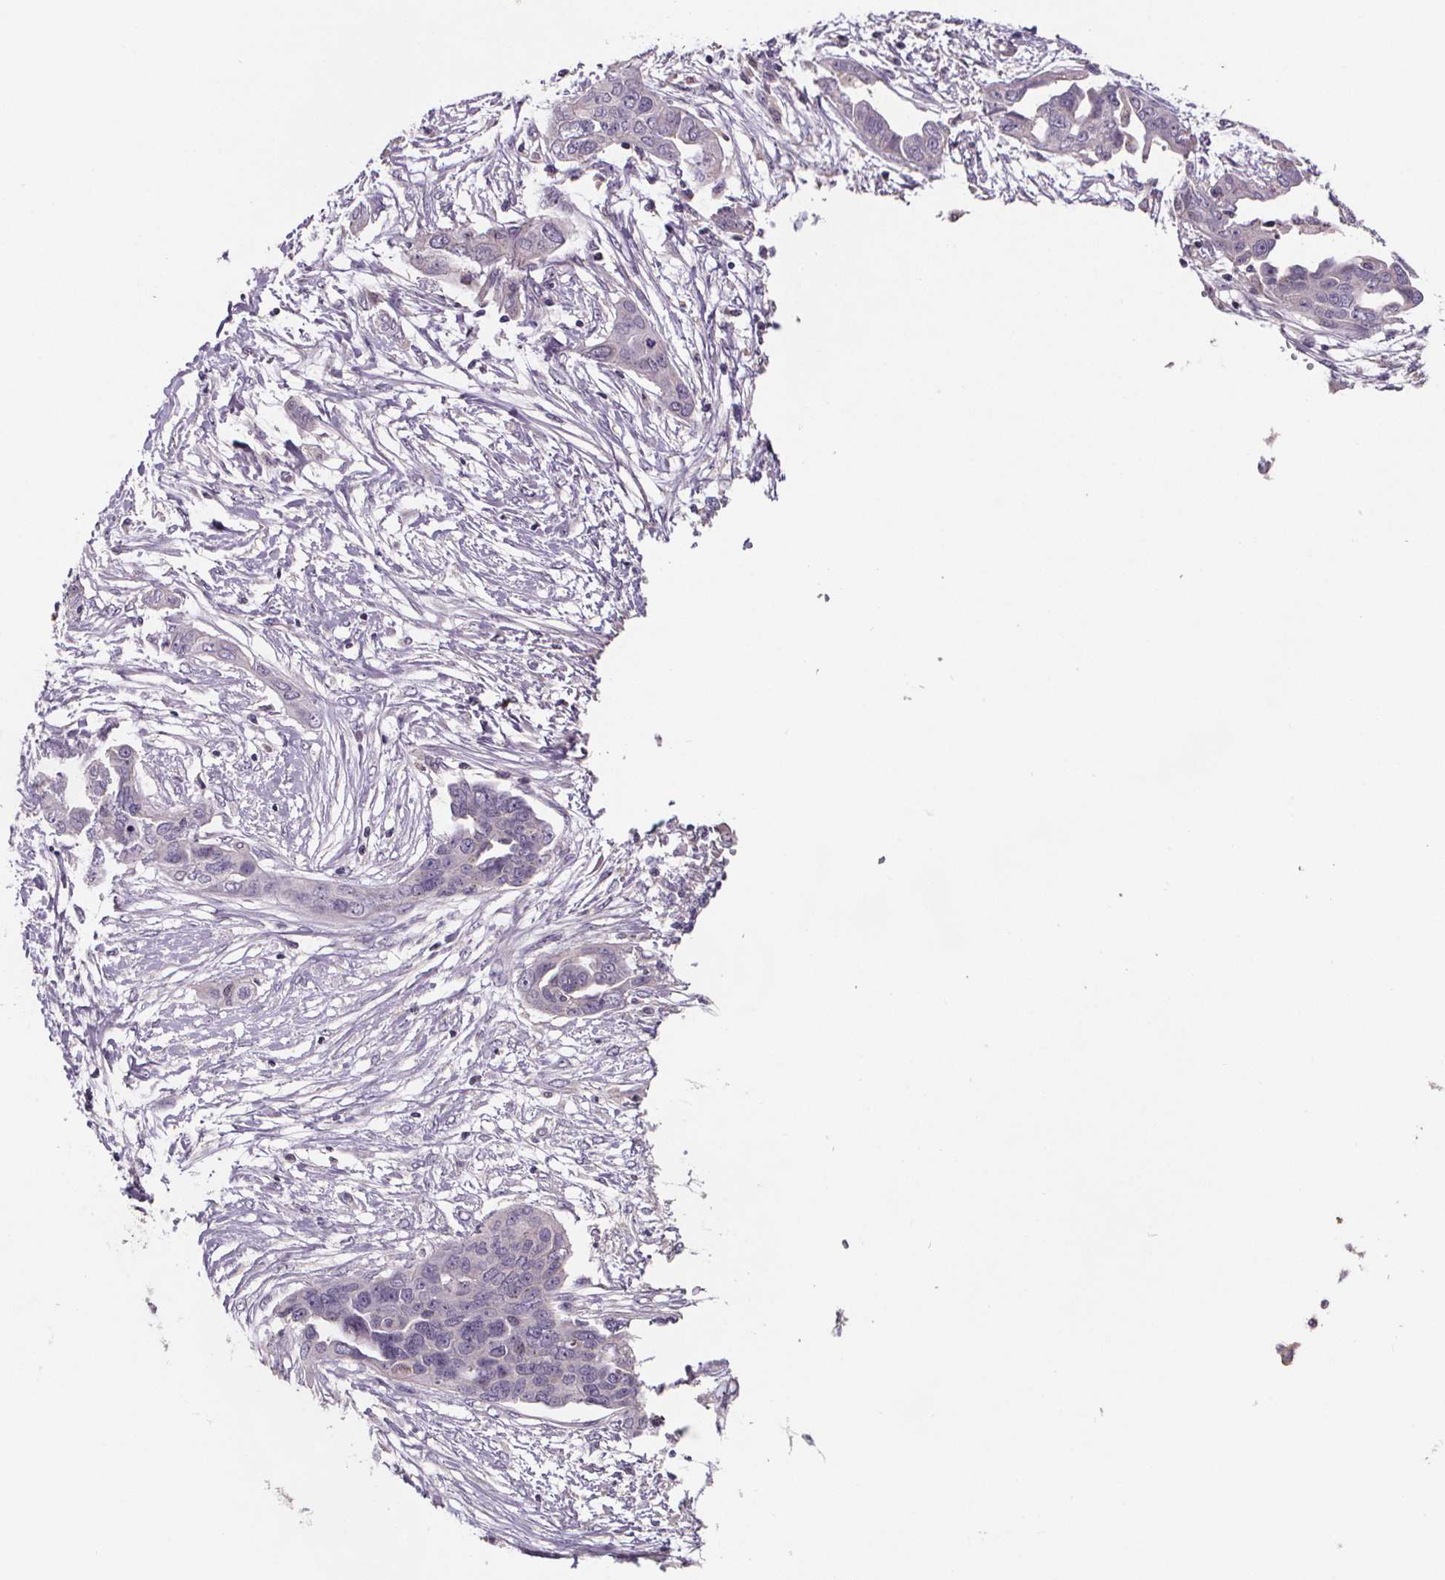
{"staining": {"intensity": "negative", "quantity": "none", "location": "none"}, "tissue": "ovarian cancer", "cell_type": "Tumor cells", "image_type": "cancer", "snomed": [{"axis": "morphology", "description": "Cystadenocarcinoma, serous, NOS"}, {"axis": "topography", "description": "Ovary"}], "caption": "Immunohistochemistry photomicrograph of ovarian serous cystadenocarcinoma stained for a protein (brown), which displays no staining in tumor cells.", "gene": "CLN3", "patient": {"sex": "female", "age": 59}}